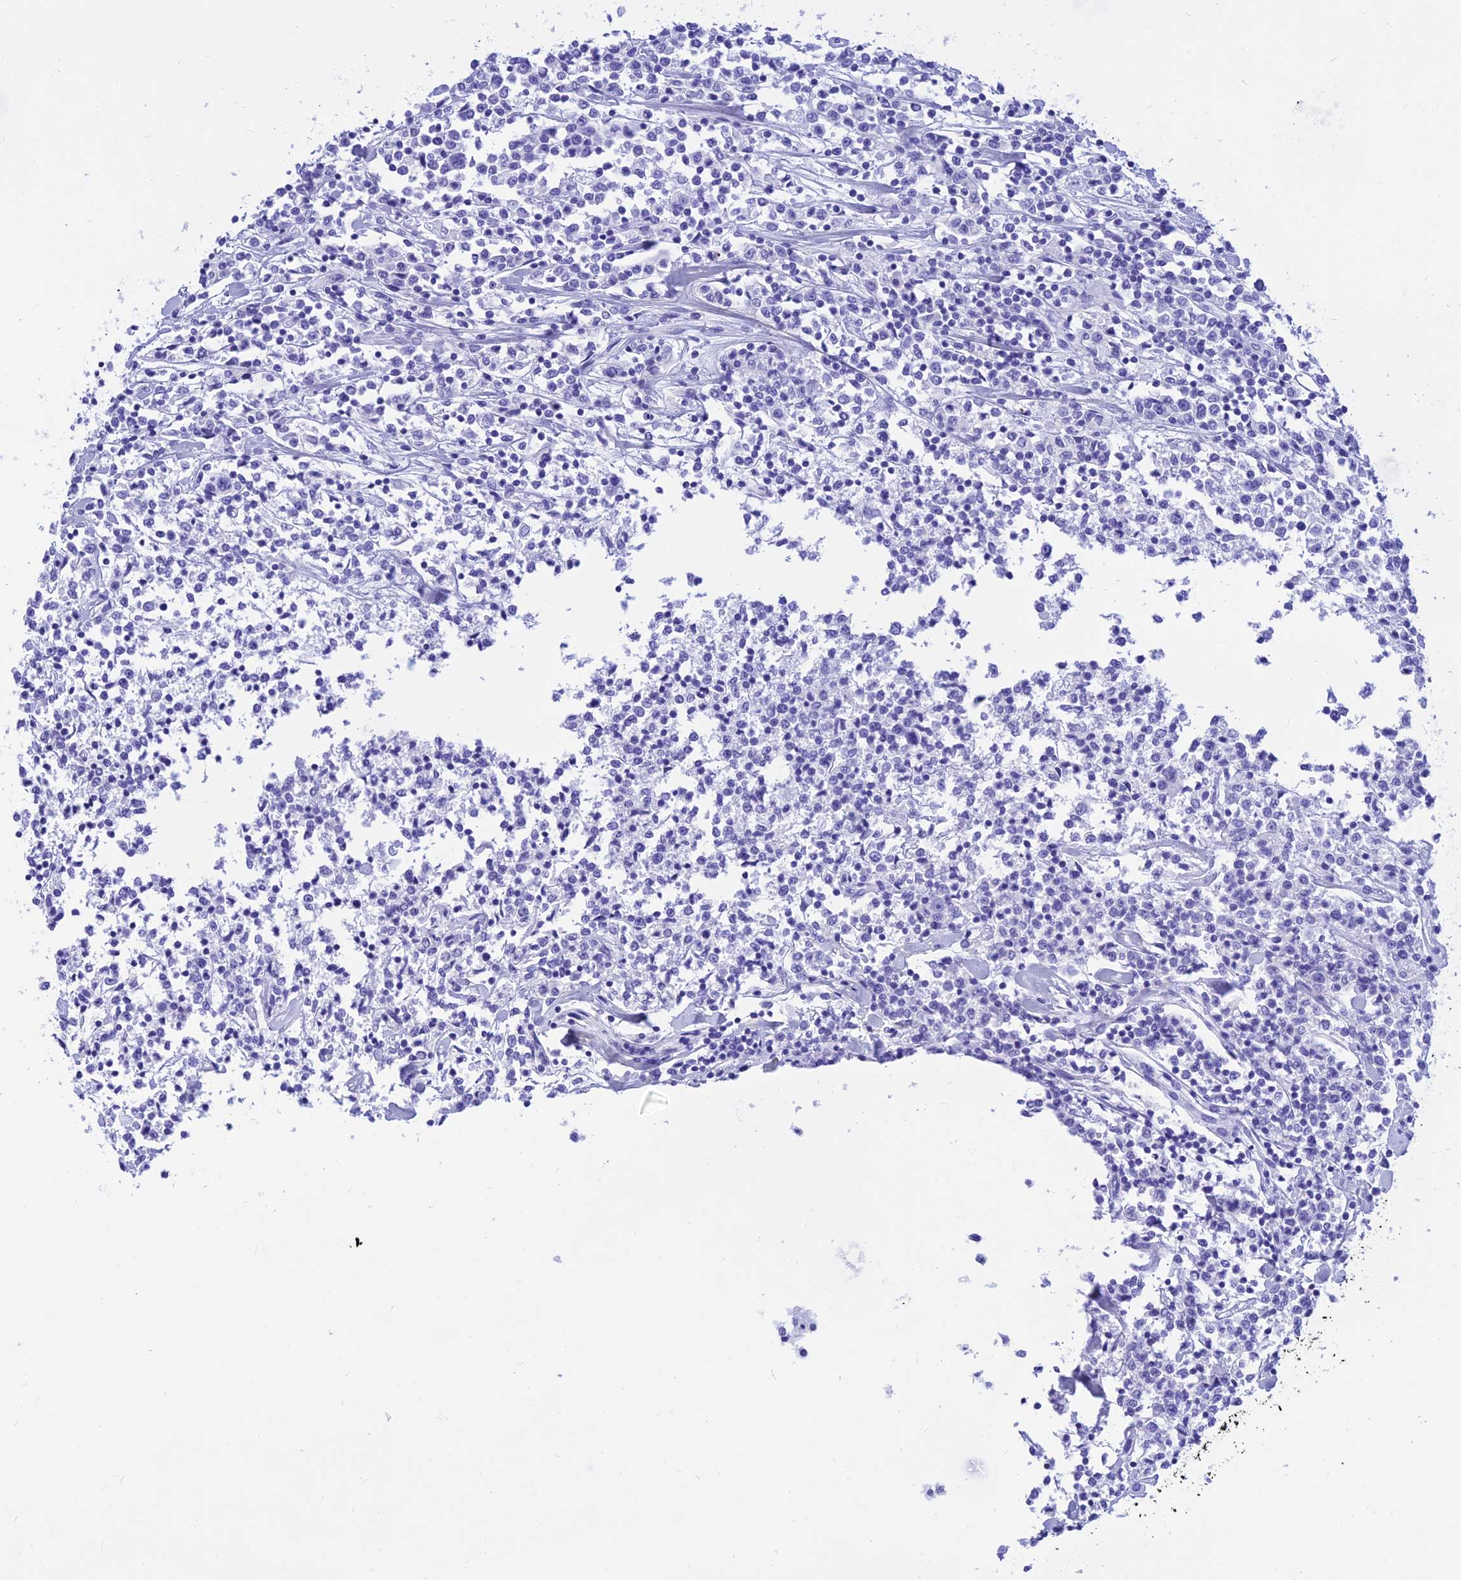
{"staining": {"intensity": "negative", "quantity": "none", "location": "none"}, "tissue": "lymphoma", "cell_type": "Tumor cells", "image_type": "cancer", "snomed": [{"axis": "morphology", "description": "Malignant lymphoma, non-Hodgkin's type, Low grade"}, {"axis": "topography", "description": "Small intestine"}], "caption": "Human low-grade malignant lymphoma, non-Hodgkin's type stained for a protein using immunohistochemistry displays no staining in tumor cells.", "gene": "PRNP", "patient": {"sex": "female", "age": 59}}